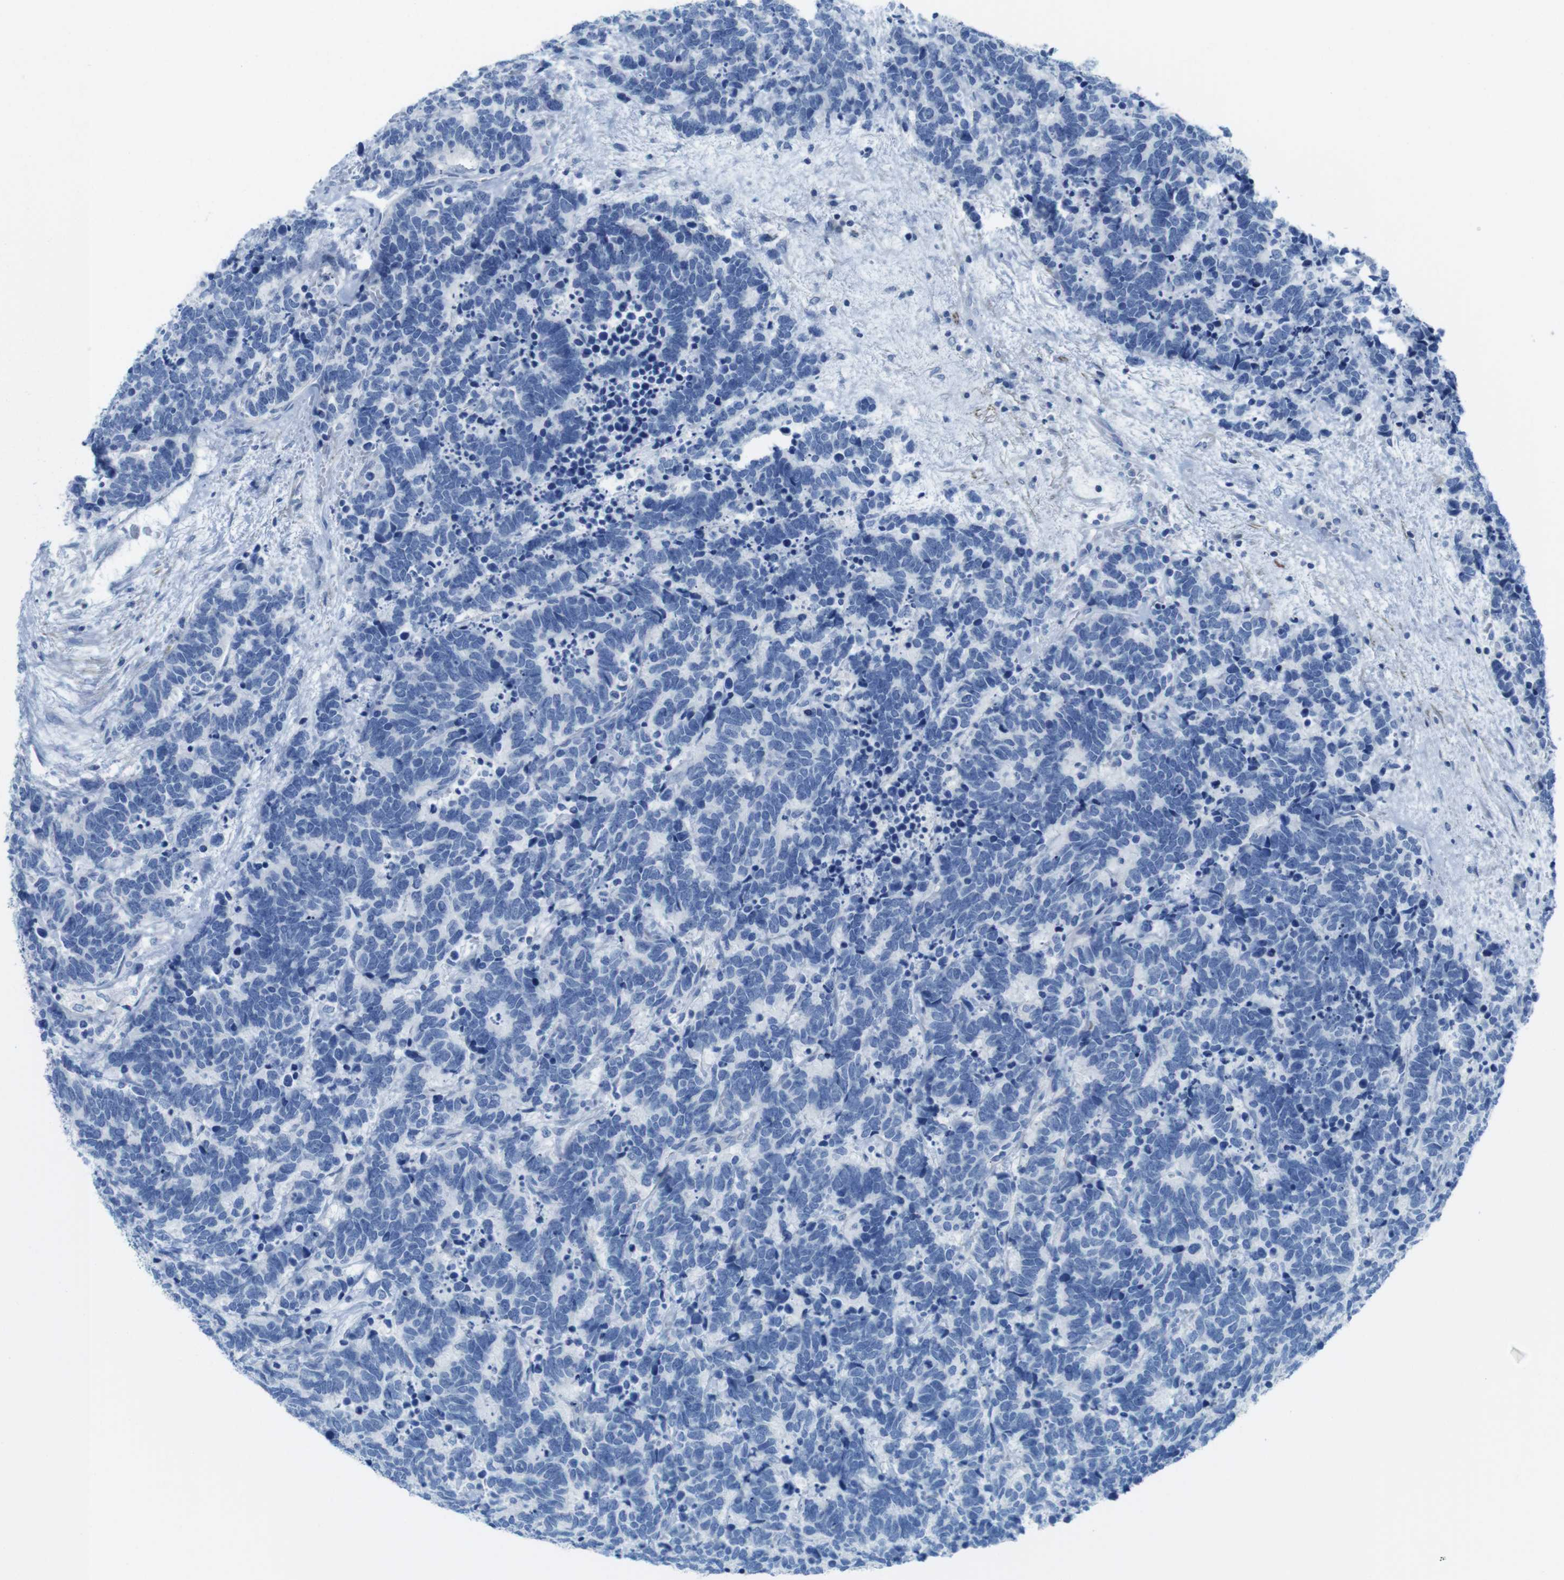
{"staining": {"intensity": "negative", "quantity": "none", "location": "none"}, "tissue": "carcinoid", "cell_type": "Tumor cells", "image_type": "cancer", "snomed": [{"axis": "morphology", "description": "Carcinoma, NOS"}, {"axis": "morphology", "description": "Carcinoid, malignant, NOS"}, {"axis": "topography", "description": "Urinary bladder"}], "caption": "This is an immunohistochemistry (IHC) photomicrograph of human carcinoma. There is no staining in tumor cells.", "gene": "ASIC5", "patient": {"sex": "male", "age": 57}}